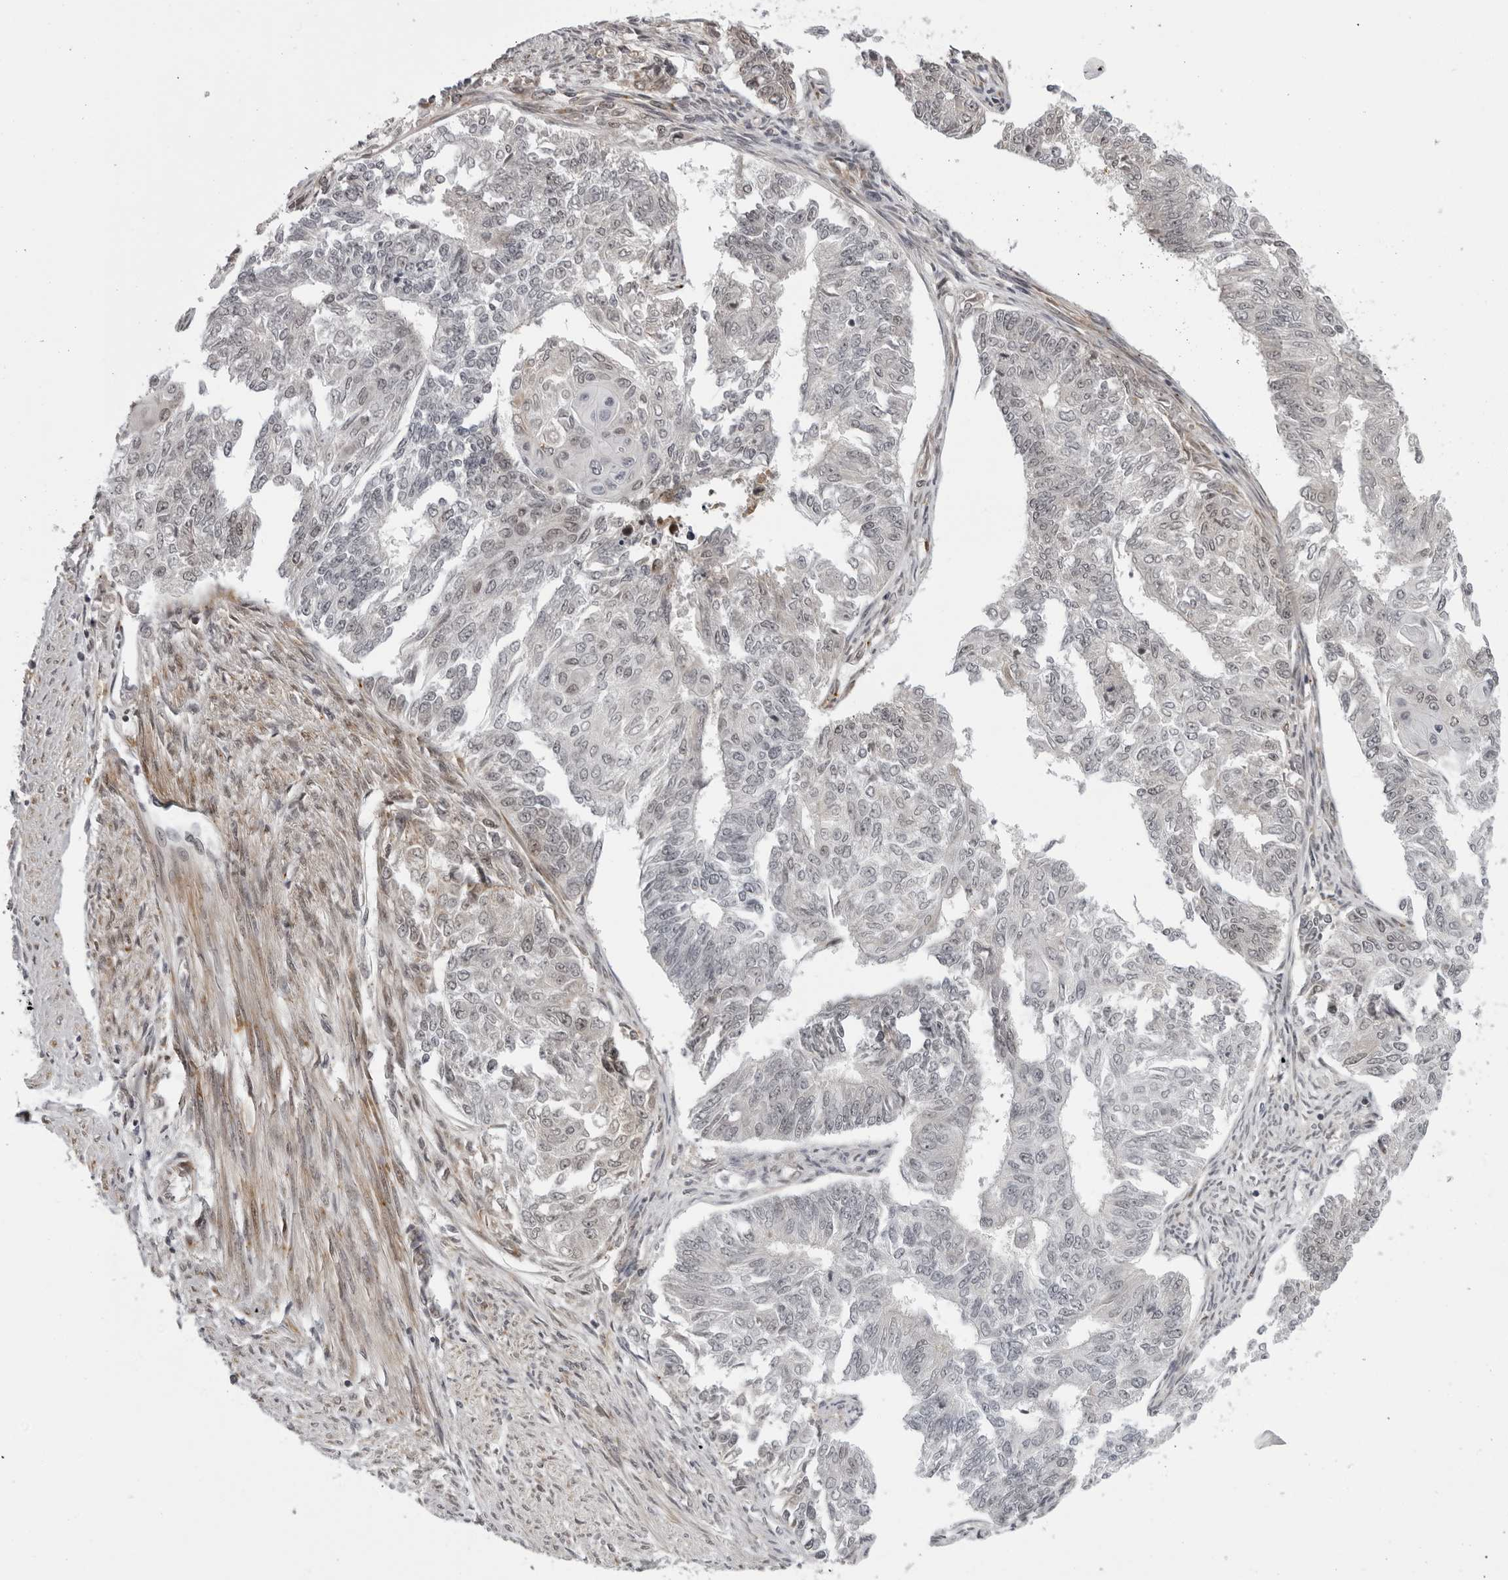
{"staining": {"intensity": "negative", "quantity": "none", "location": "none"}, "tissue": "endometrial cancer", "cell_type": "Tumor cells", "image_type": "cancer", "snomed": [{"axis": "morphology", "description": "Adenocarcinoma, NOS"}, {"axis": "topography", "description": "Endometrium"}], "caption": "Immunohistochemistry image of neoplastic tissue: human endometrial cancer stained with DAB (3,3'-diaminobenzidine) exhibits no significant protein expression in tumor cells.", "gene": "GCSAML", "patient": {"sex": "female", "age": 32}}